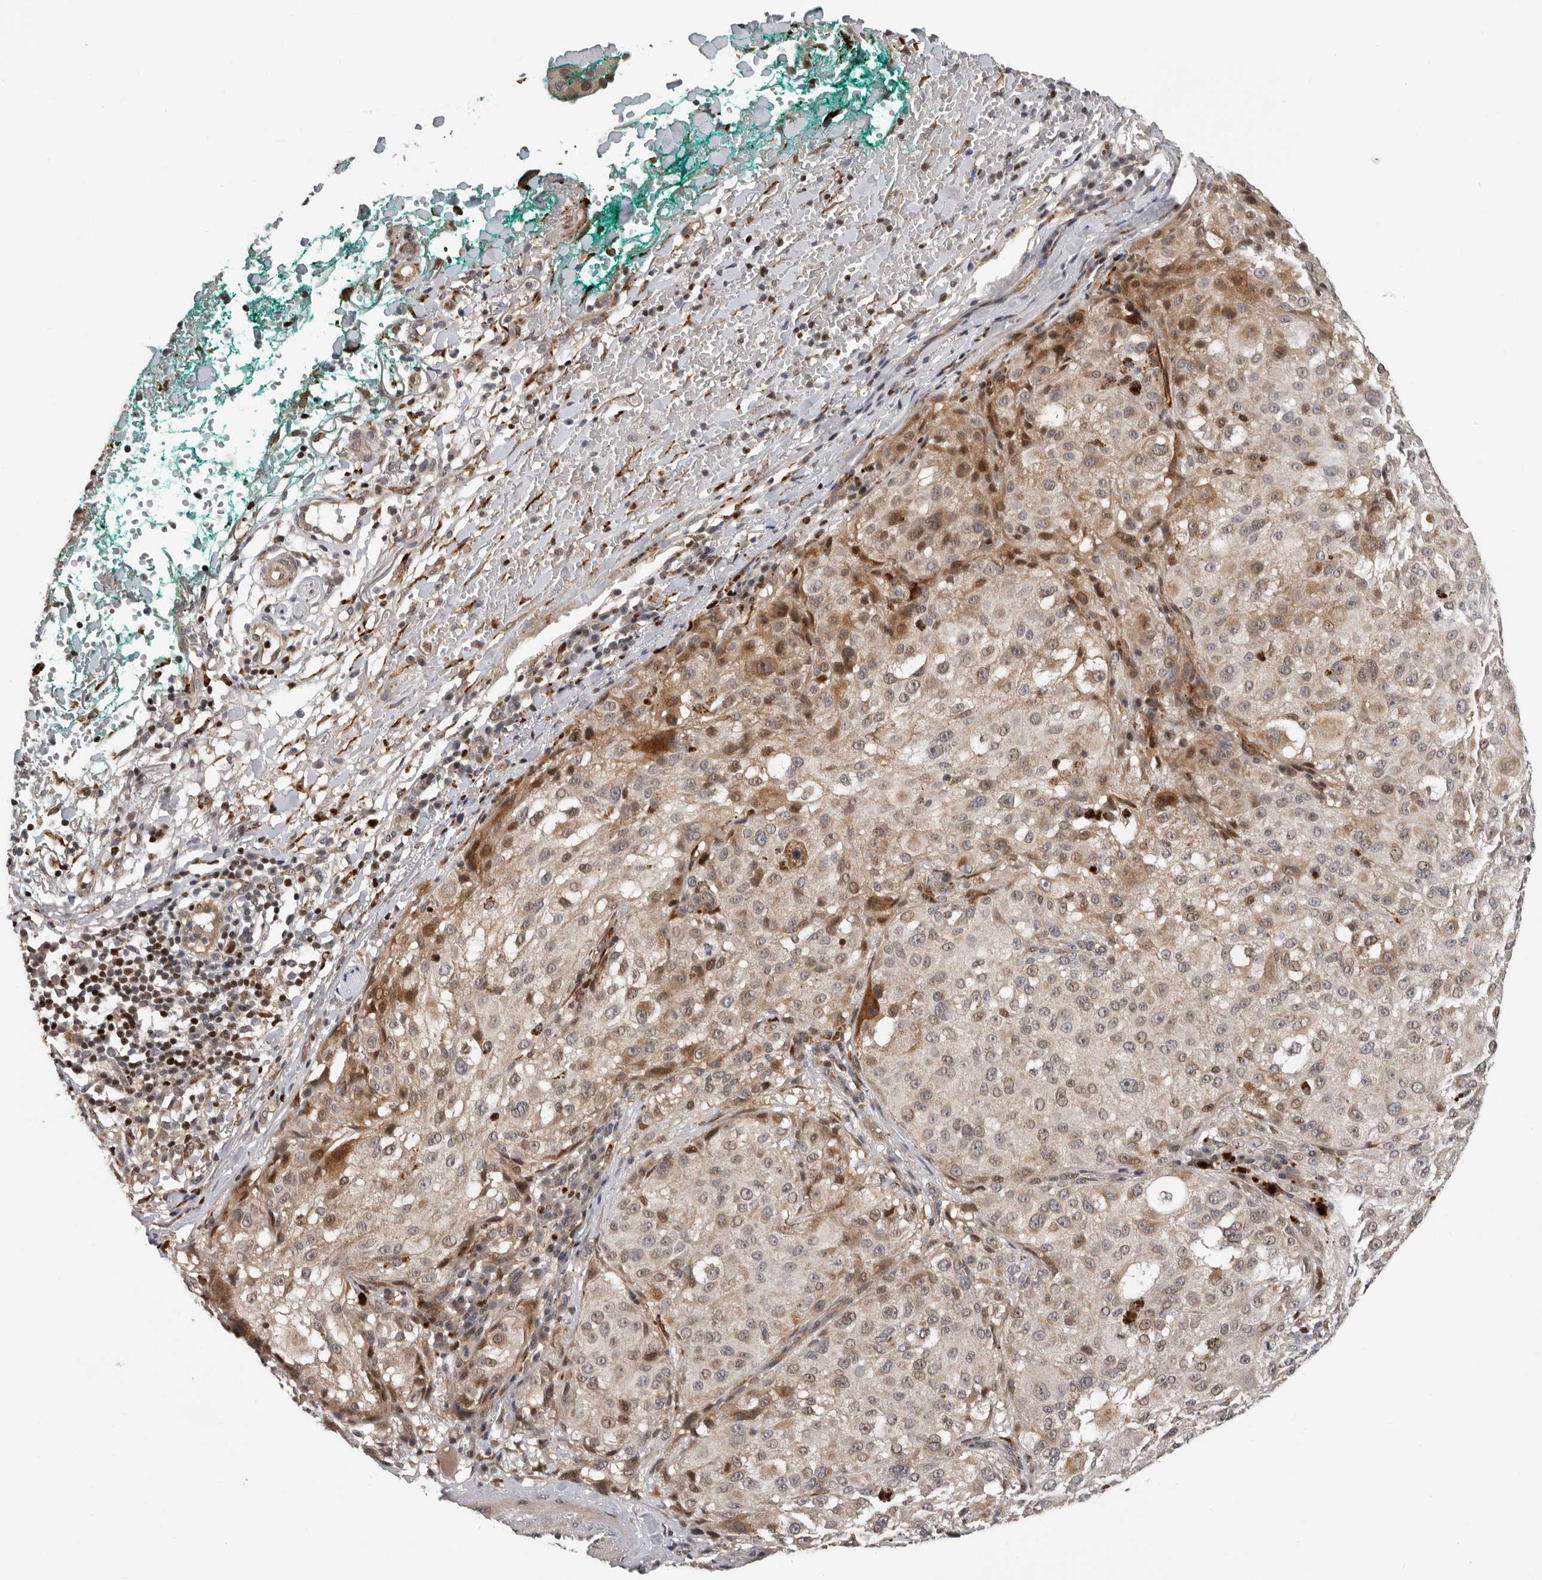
{"staining": {"intensity": "weak", "quantity": ">75%", "location": "nuclear"}, "tissue": "melanoma", "cell_type": "Tumor cells", "image_type": "cancer", "snomed": [{"axis": "morphology", "description": "Necrosis, NOS"}, {"axis": "morphology", "description": "Malignant melanoma, NOS"}, {"axis": "topography", "description": "Skin"}], "caption": "Tumor cells reveal low levels of weak nuclear positivity in about >75% of cells in human malignant melanoma. Nuclei are stained in blue.", "gene": "HENMT1", "patient": {"sex": "female", "age": 87}}